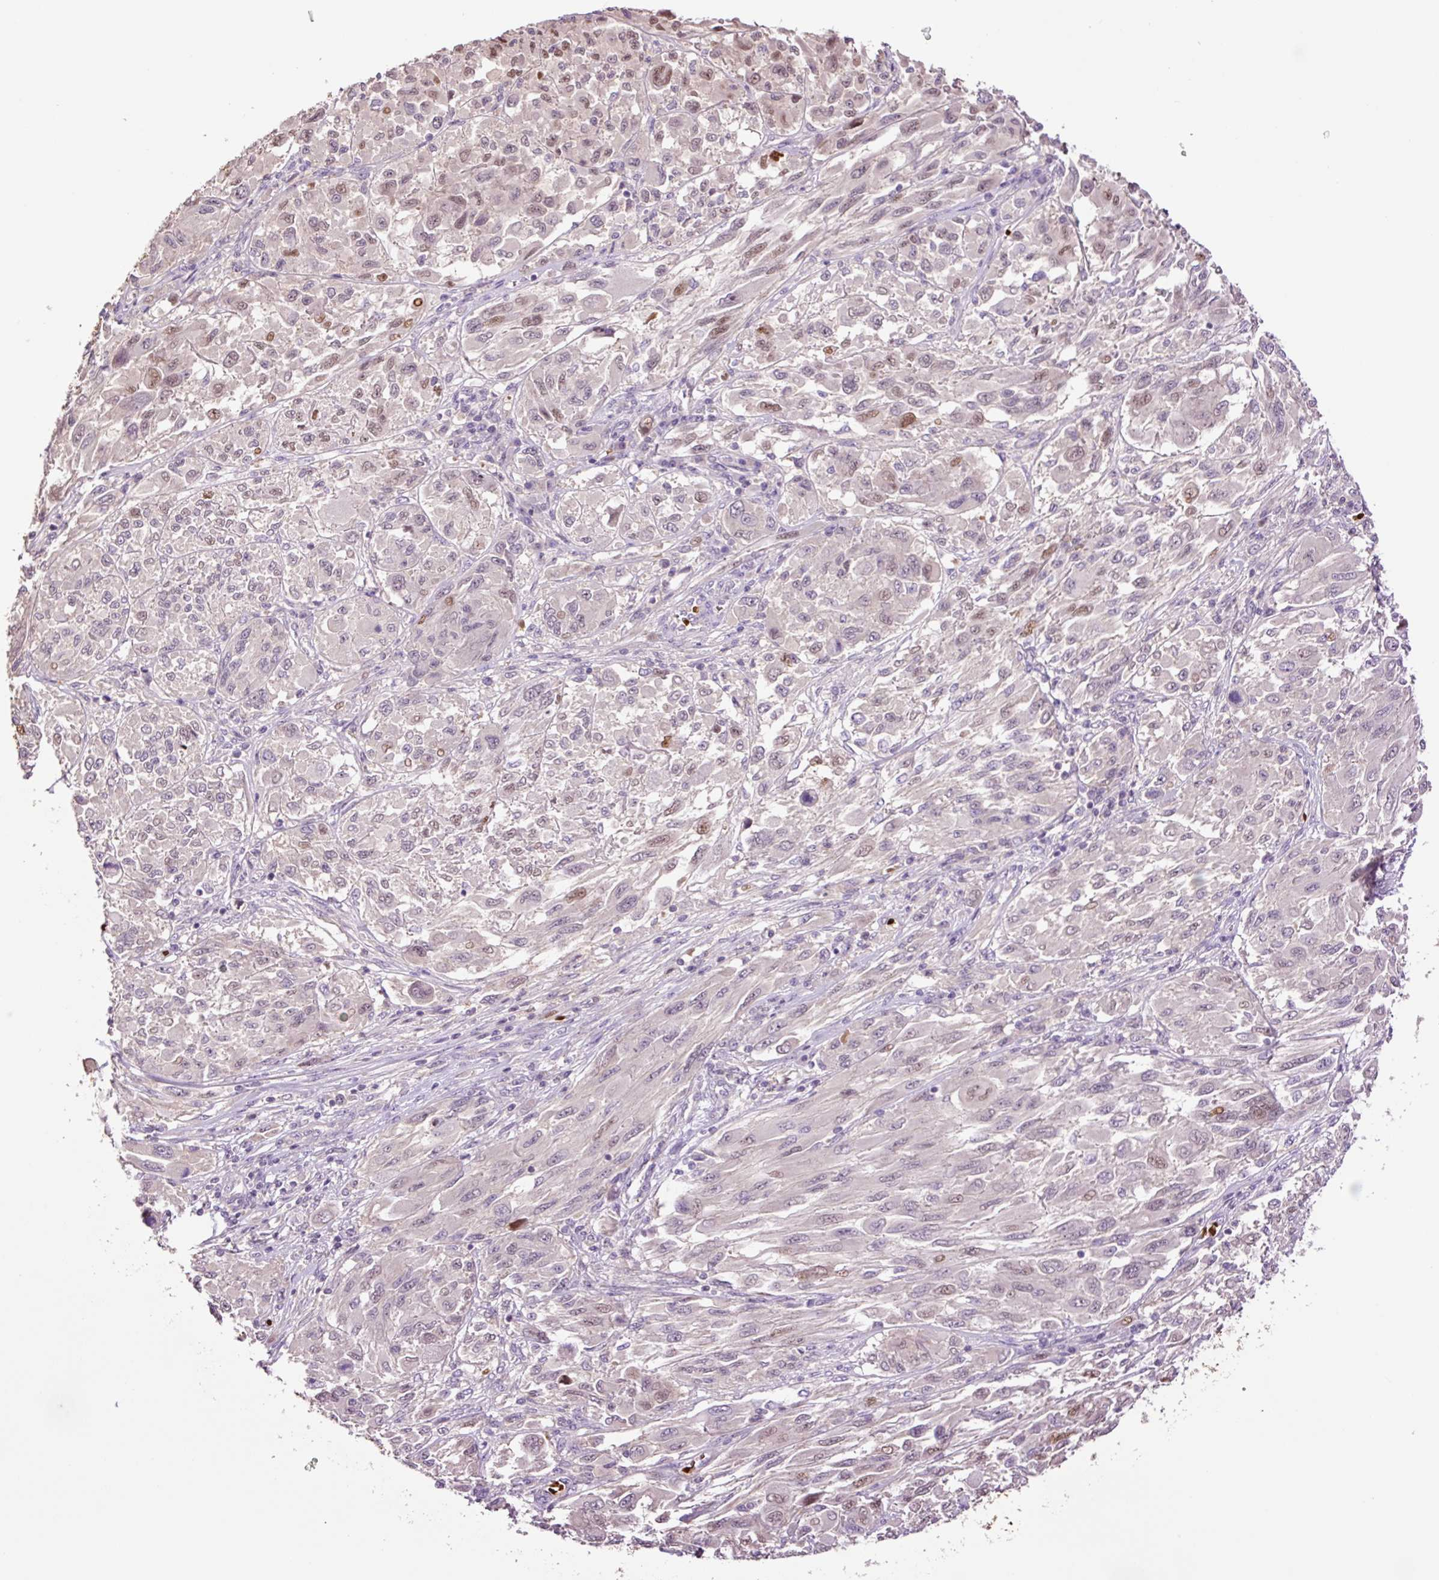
{"staining": {"intensity": "weak", "quantity": "<25%", "location": "nuclear"}, "tissue": "melanoma", "cell_type": "Tumor cells", "image_type": "cancer", "snomed": [{"axis": "morphology", "description": "Malignant melanoma, NOS"}, {"axis": "topography", "description": "Skin"}], "caption": "IHC histopathology image of malignant melanoma stained for a protein (brown), which shows no expression in tumor cells.", "gene": "TMEM235", "patient": {"sex": "female", "age": 91}}